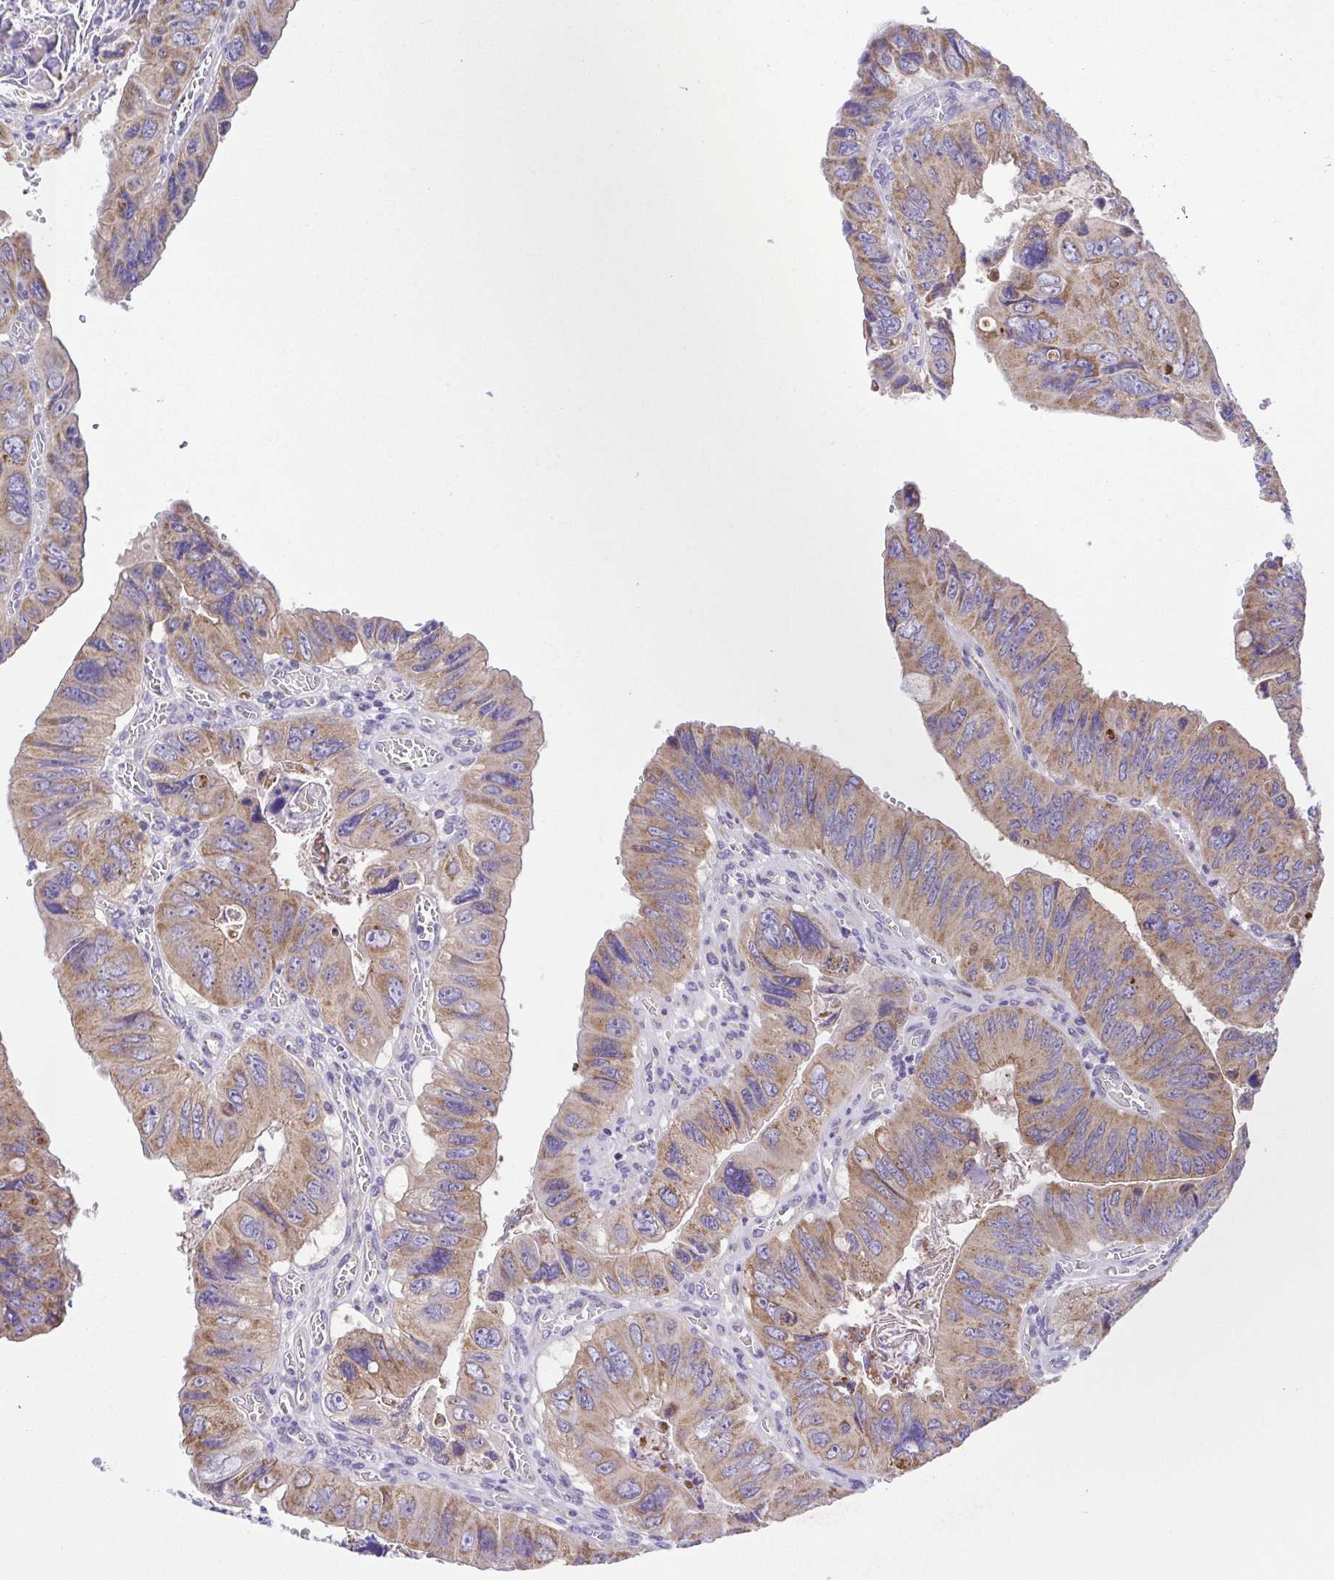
{"staining": {"intensity": "moderate", "quantity": ">75%", "location": "cytoplasmic/membranous"}, "tissue": "colorectal cancer", "cell_type": "Tumor cells", "image_type": "cancer", "snomed": [{"axis": "morphology", "description": "Adenocarcinoma, NOS"}, {"axis": "topography", "description": "Colon"}], "caption": "Immunohistochemical staining of colorectal adenocarcinoma shows medium levels of moderate cytoplasmic/membranous protein positivity in approximately >75% of tumor cells.", "gene": "SLC13A1", "patient": {"sex": "female", "age": 84}}